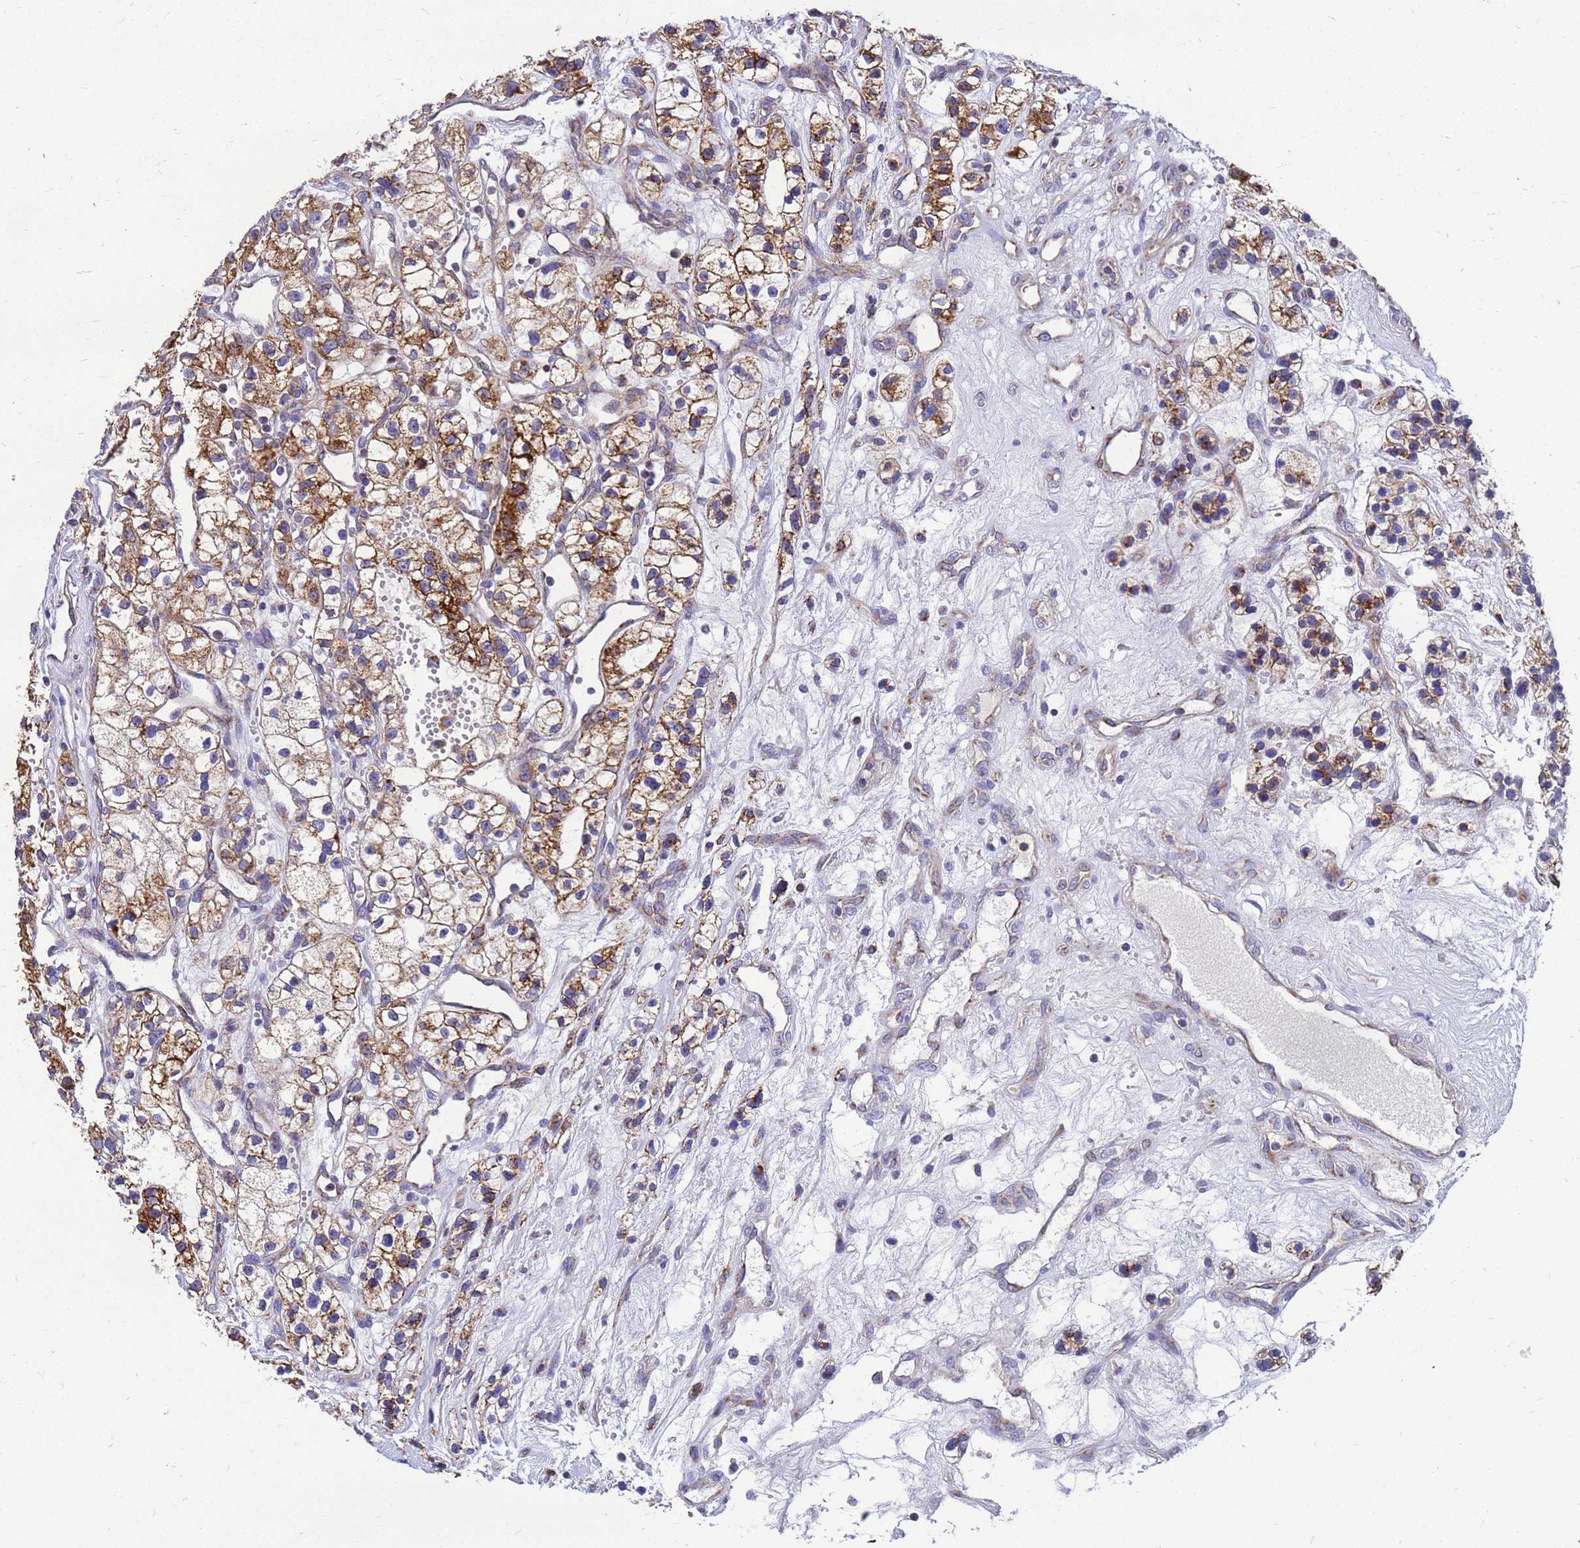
{"staining": {"intensity": "moderate", "quantity": ">75%", "location": "cytoplasmic/membranous"}, "tissue": "renal cancer", "cell_type": "Tumor cells", "image_type": "cancer", "snomed": [{"axis": "morphology", "description": "Adenocarcinoma, NOS"}, {"axis": "topography", "description": "Kidney"}], "caption": "Immunohistochemistry photomicrograph of neoplastic tissue: human adenocarcinoma (renal) stained using immunohistochemistry shows medium levels of moderate protein expression localized specifically in the cytoplasmic/membranous of tumor cells, appearing as a cytoplasmic/membranous brown color.", "gene": "CMC4", "patient": {"sex": "female", "age": 57}}